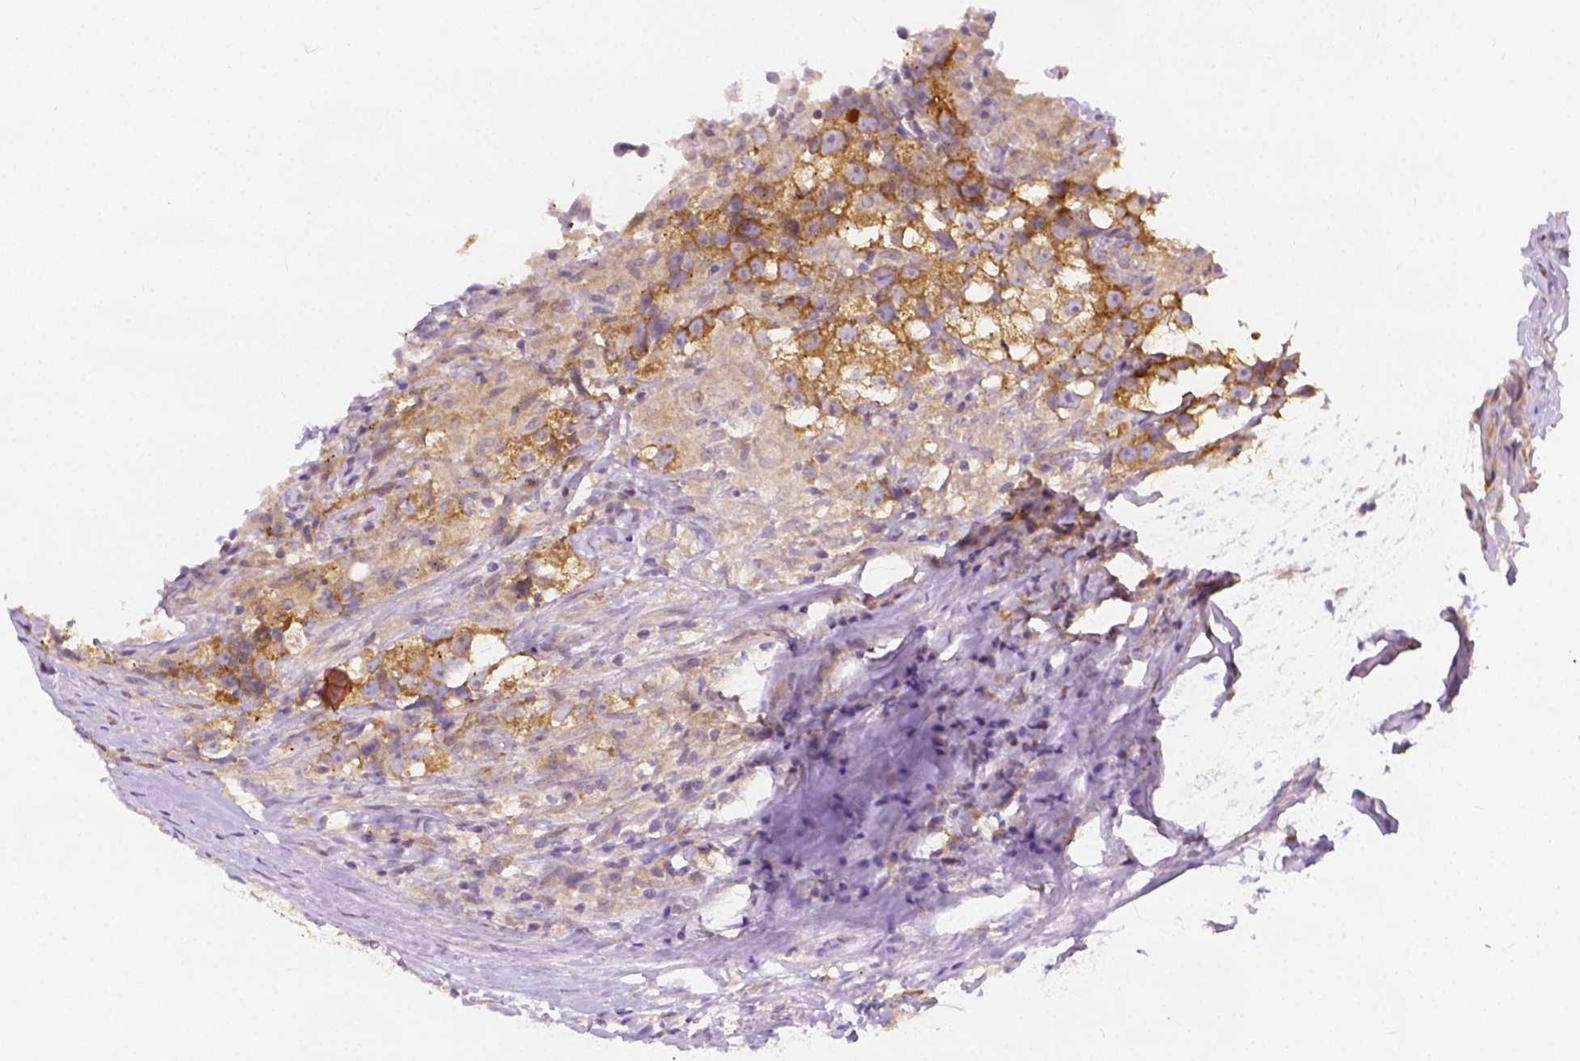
{"staining": {"intensity": "weak", "quantity": ">75%", "location": "cytoplasmic/membranous"}, "tissue": "testis cancer", "cell_type": "Tumor cells", "image_type": "cancer", "snomed": [{"axis": "morphology", "description": "Seminoma, NOS"}, {"axis": "topography", "description": "Testis"}], "caption": "Tumor cells display low levels of weak cytoplasmic/membranous expression in about >75% of cells in testis seminoma.", "gene": "ZNRD2", "patient": {"sex": "male", "age": 46}}